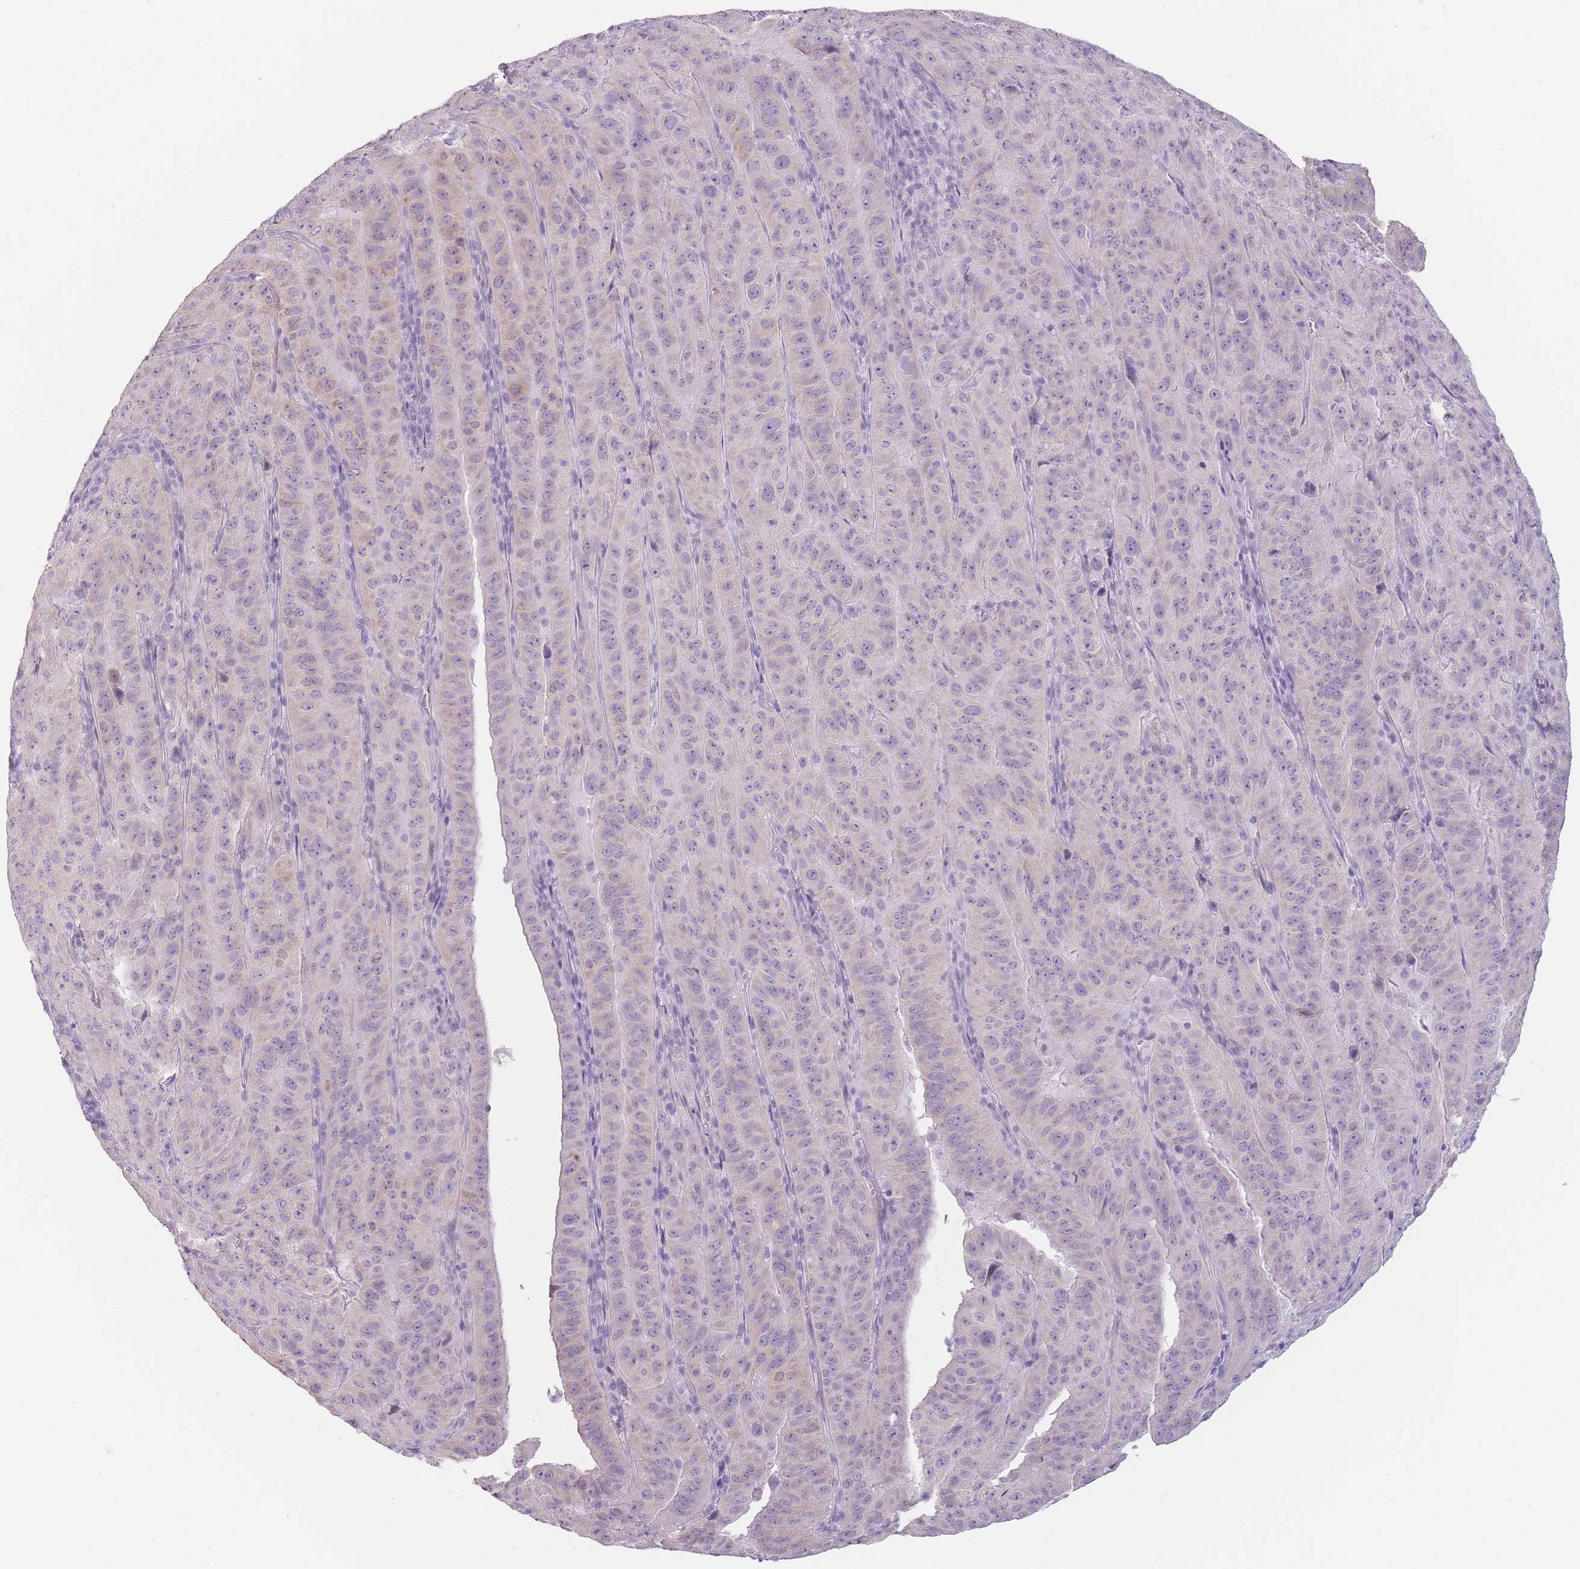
{"staining": {"intensity": "negative", "quantity": "none", "location": "none"}, "tissue": "pancreatic cancer", "cell_type": "Tumor cells", "image_type": "cancer", "snomed": [{"axis": "morphology", "description": "Adenocarcinoma, NOS"}, {"axis": "topography", "description": "Pancreas"}], "caption": "An immunohistochemistry (IHC) photomicrograph of adenocarcinoma (pancreatic) is shown. There is no staining in tumor cells of adenocarcinoma (pancreatic).", "gene": "TMEM236", "patient": {"sex": "male", "age": 63}}